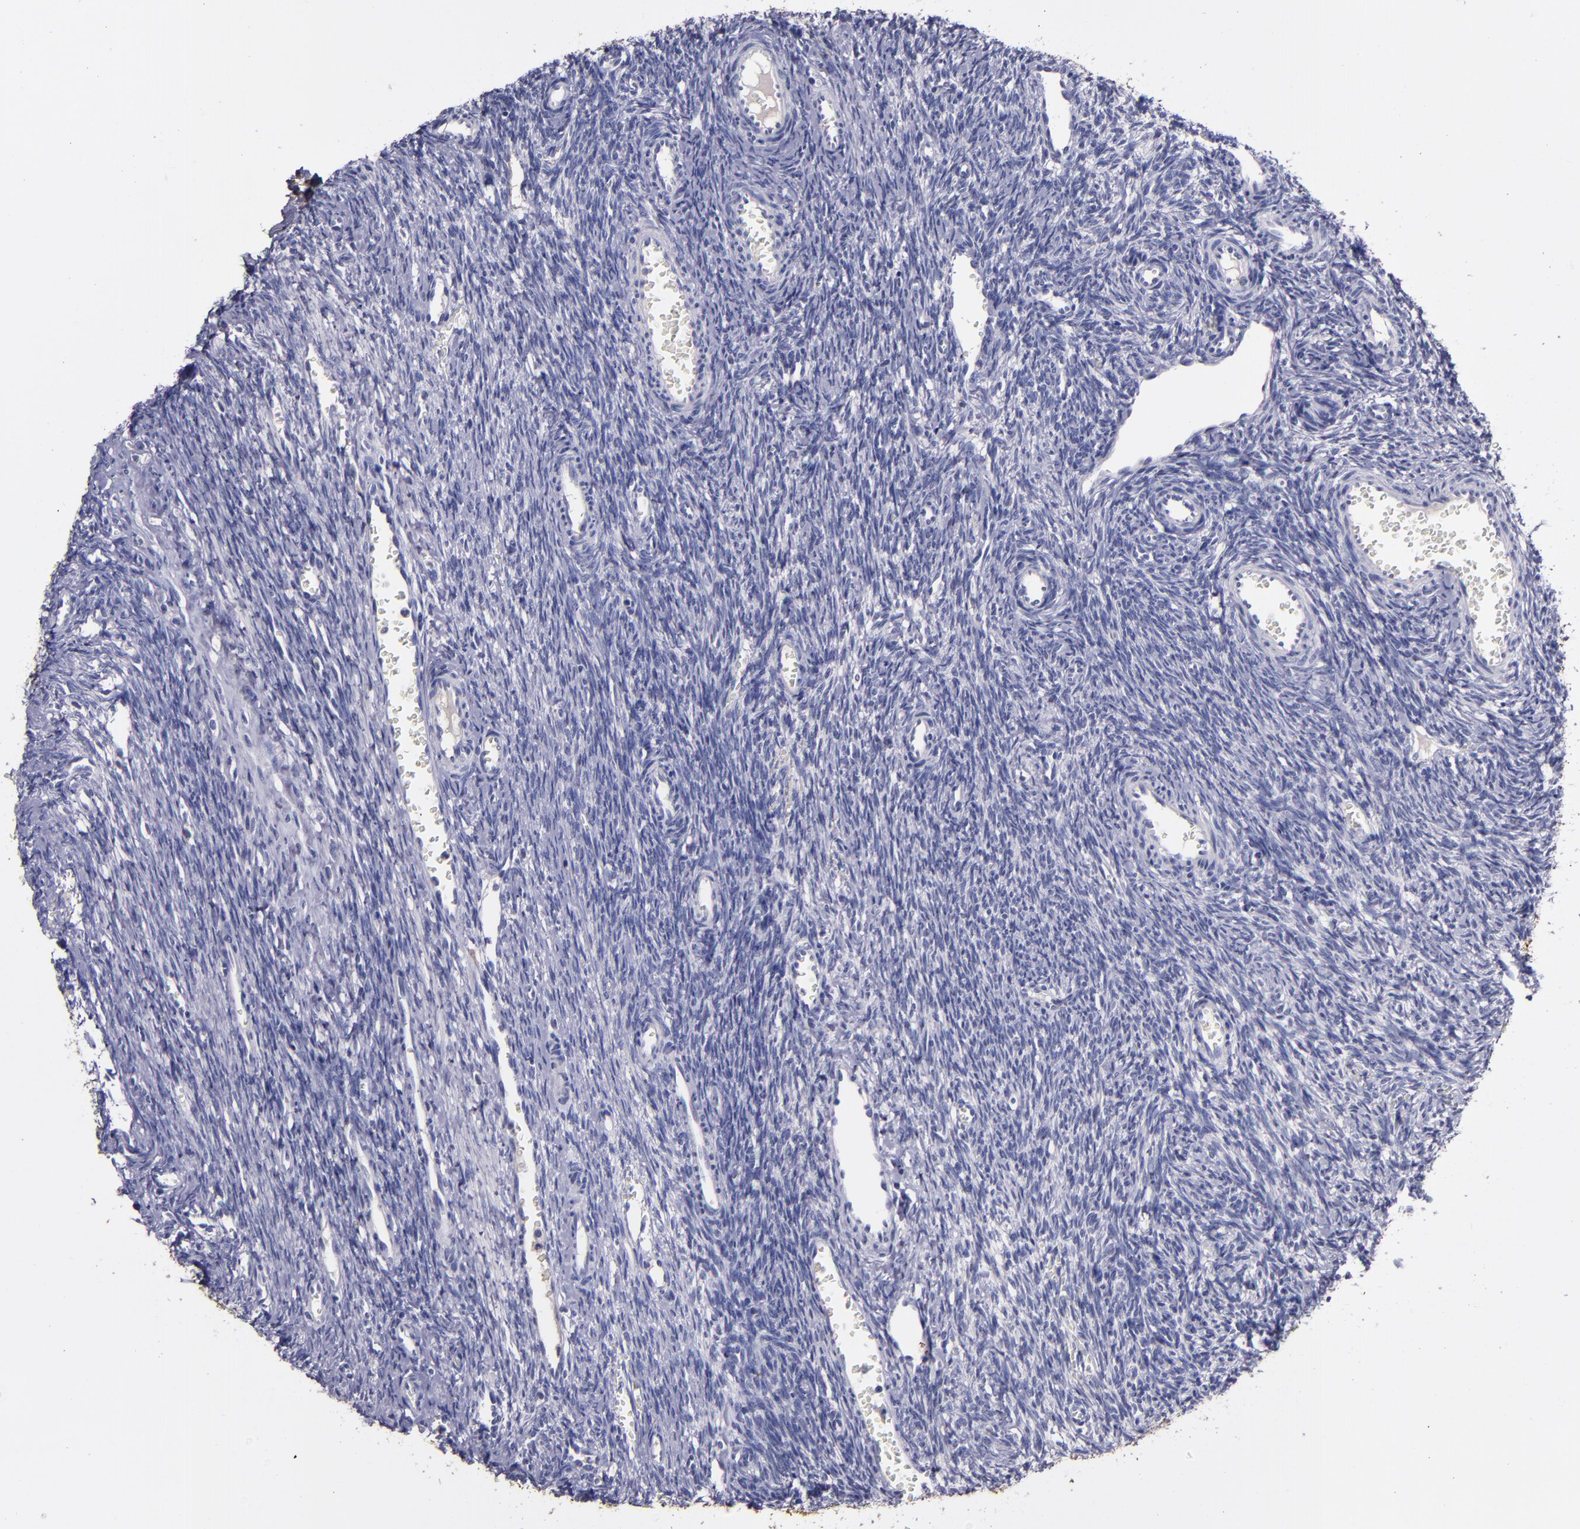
{"staining": {"intensity": "negative", "quantity": "none", "location": "none"}, "tissue": "ovary", "cell_type": "Follicle cells", "image_type": "normal", "snomed": [{"axis": "morphology", "description": "Normal tissue, NOS"}, {"axis": "topography", "description": "Ovary"}], "caption": "Immunohistochemistry image of normal ovary: human ovary stained with DAB shows no significant protein positivity in follicle cells.", "gene": "MFGE8", "patient": {"sex": "female", "age": 39}}